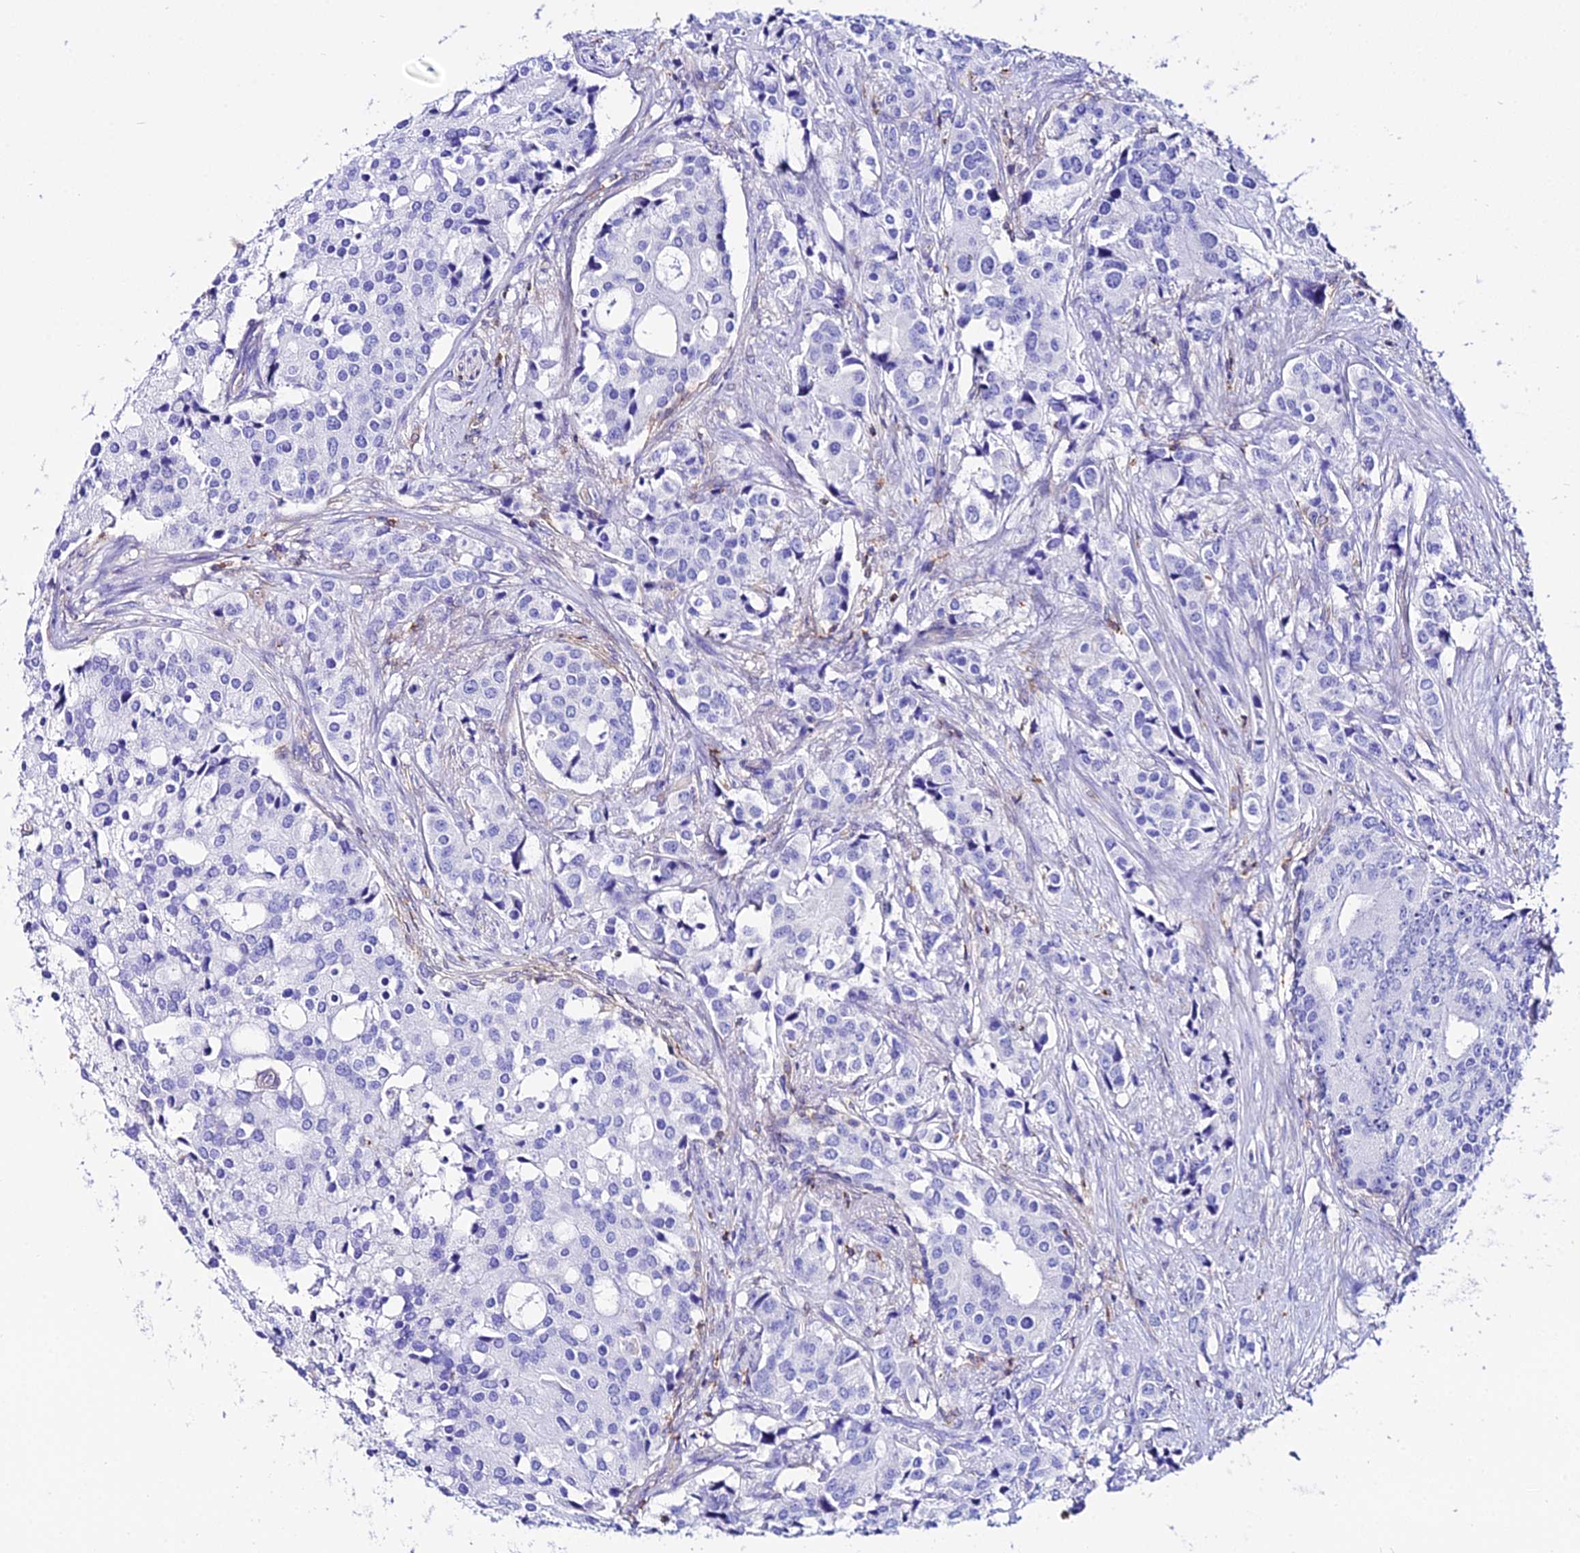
{"staining": {"intensity": "negative", "quantity": "none", "location": "none"}, "tissue": "prostate cancer", "cell_type": "Tumor cells", "image_type": "cancer", "snomed": [{"axis": "morphology", "description": "Adenocarcinoma, High grade"}, {"axis": "topography", "description": "Prostate"}], "caption": "IHC photomicrograph of neoplastic tissue: human high-grade adenocarcinoma (prostate) stained with DAB demonstrates no significant protein expression in tumor cells.", "gene": "S100A16", "patient": {"sex": "male", "age": 62}}